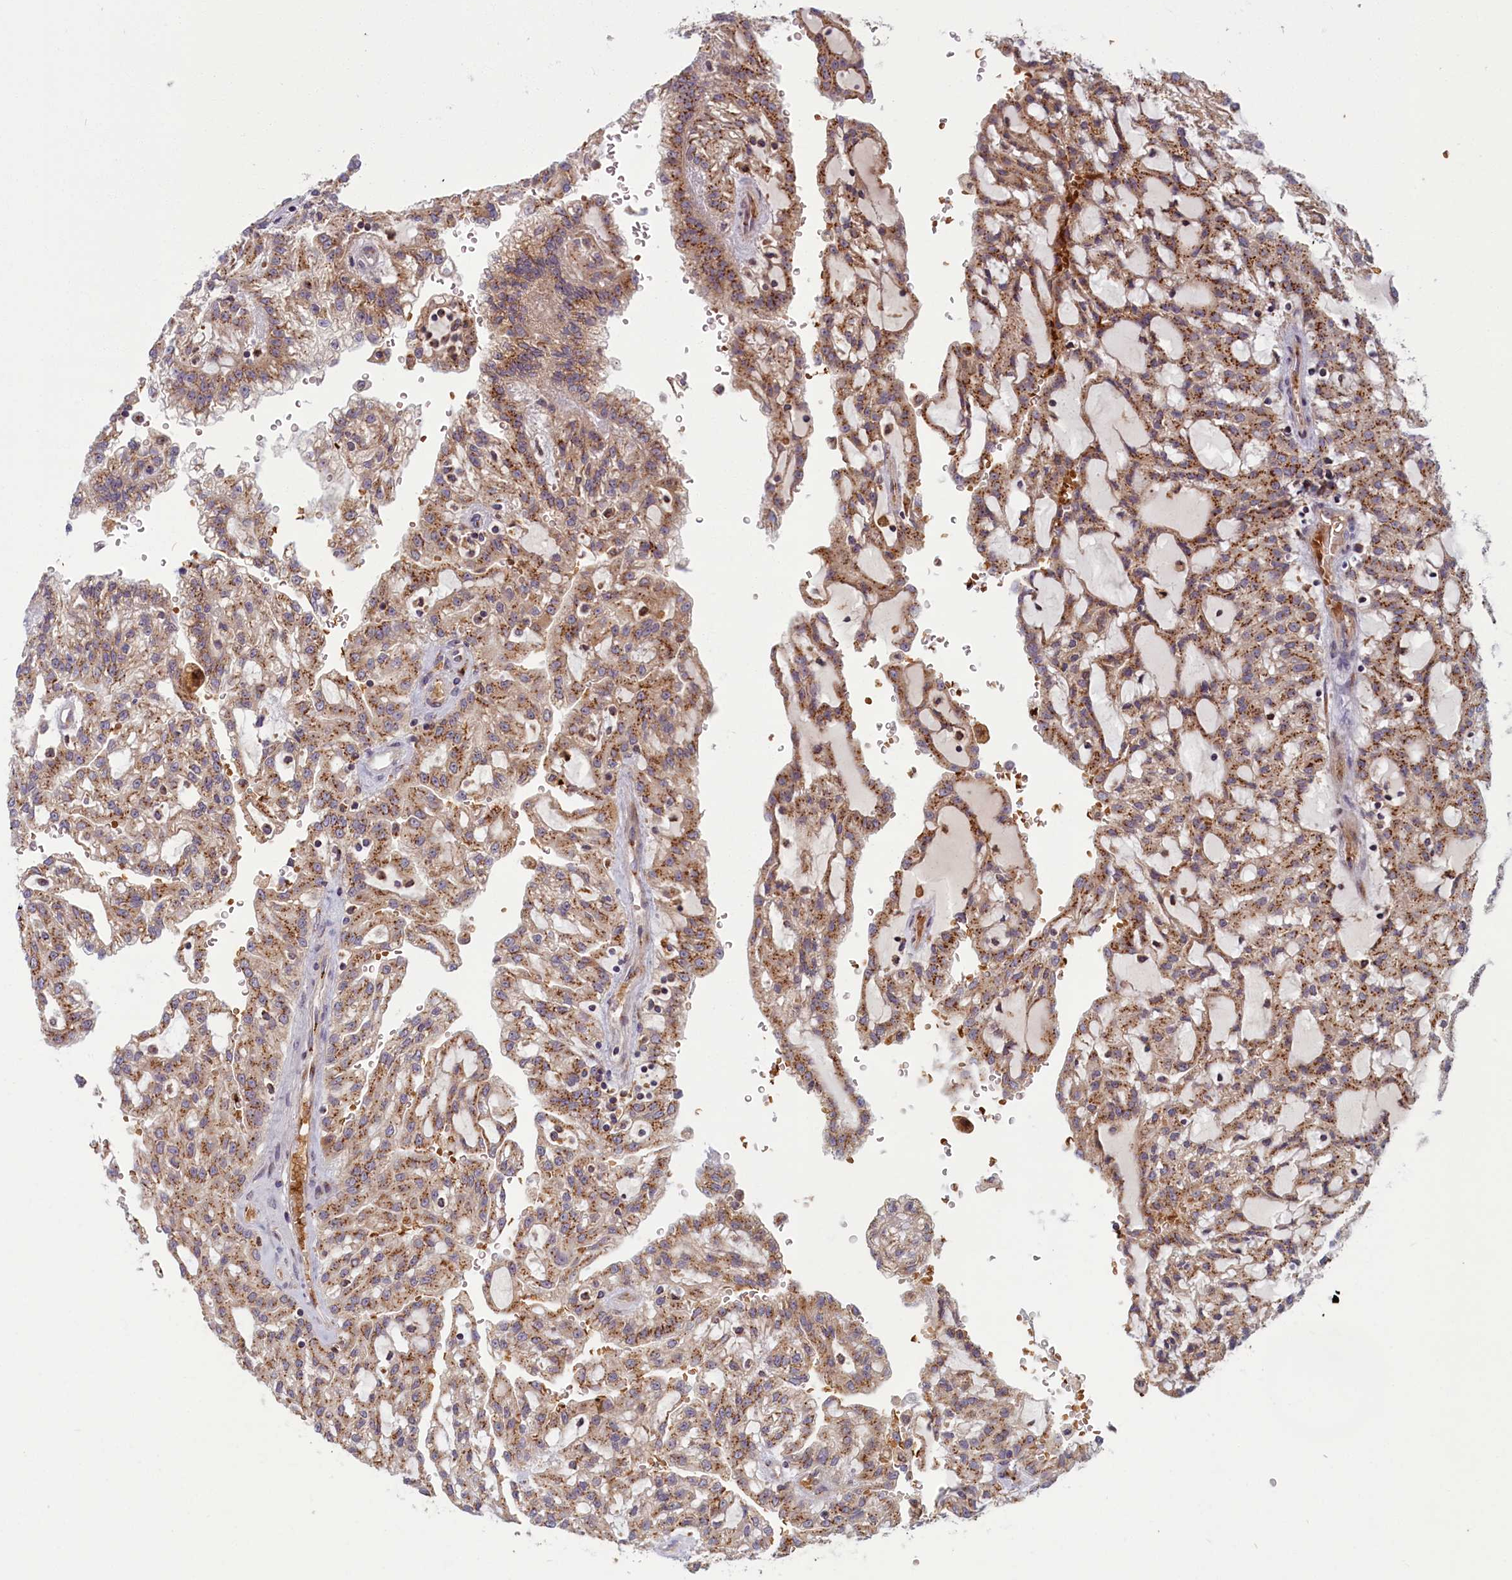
{"staining": {"intensity": "moderate", "quantity": ">75%", "location": "cytoplasmic/membranous"}, "tissue": "renal cancer", "cell_type": "Tumor cells", "image_type": "cancer", "snomed": [{"axis": "morphology", "description": "Adenocarcinoma, NOS"}, {"axis": "topography", "description": "Kidney"}], "caption": "Immunohistochemical staining of renal cancer (adenocarcinoma) exhibits moderate cytoplasmic/membranous protein expression in approximately >75% of tumor cells. (IHC, brightfield microscopy, high magnification).", "gene": "BLVRB", "patient": {"sex": "male", "age": 63}}